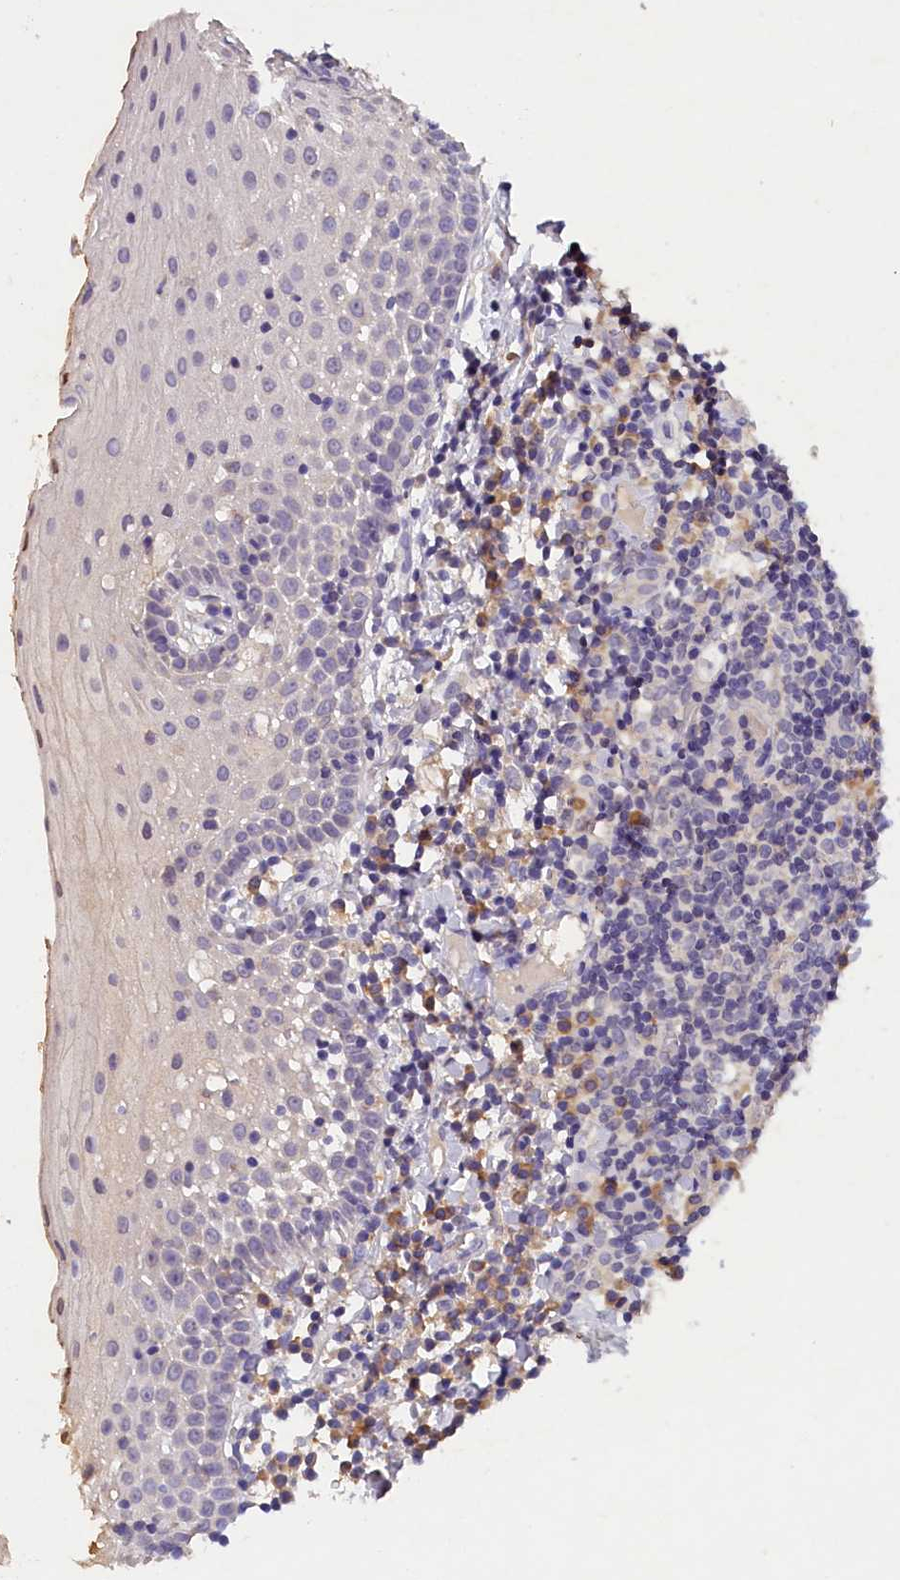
{"staining": {"intensity": "negative", "quantity": "none", "location": "none"}, "tissue": "oral mucosa", "cell_type": "Squamous epithelial cells", "image_type": "normal", "snomed": [{"axis": "morphology", "description": "Normal tissue, NOS"}, {"axis": "topography", "description": "Oral tissue"}], "caption": "A histopathology image of human oral mucosa is negative for staining in squamous epithelial cells. (Brightfield microscopy of DAB (3,3'-diaminobenzidine) immunohistochemistry at high magnification).", "gene": "ST7L", "patient": {"sex": "female", "age": 69}}